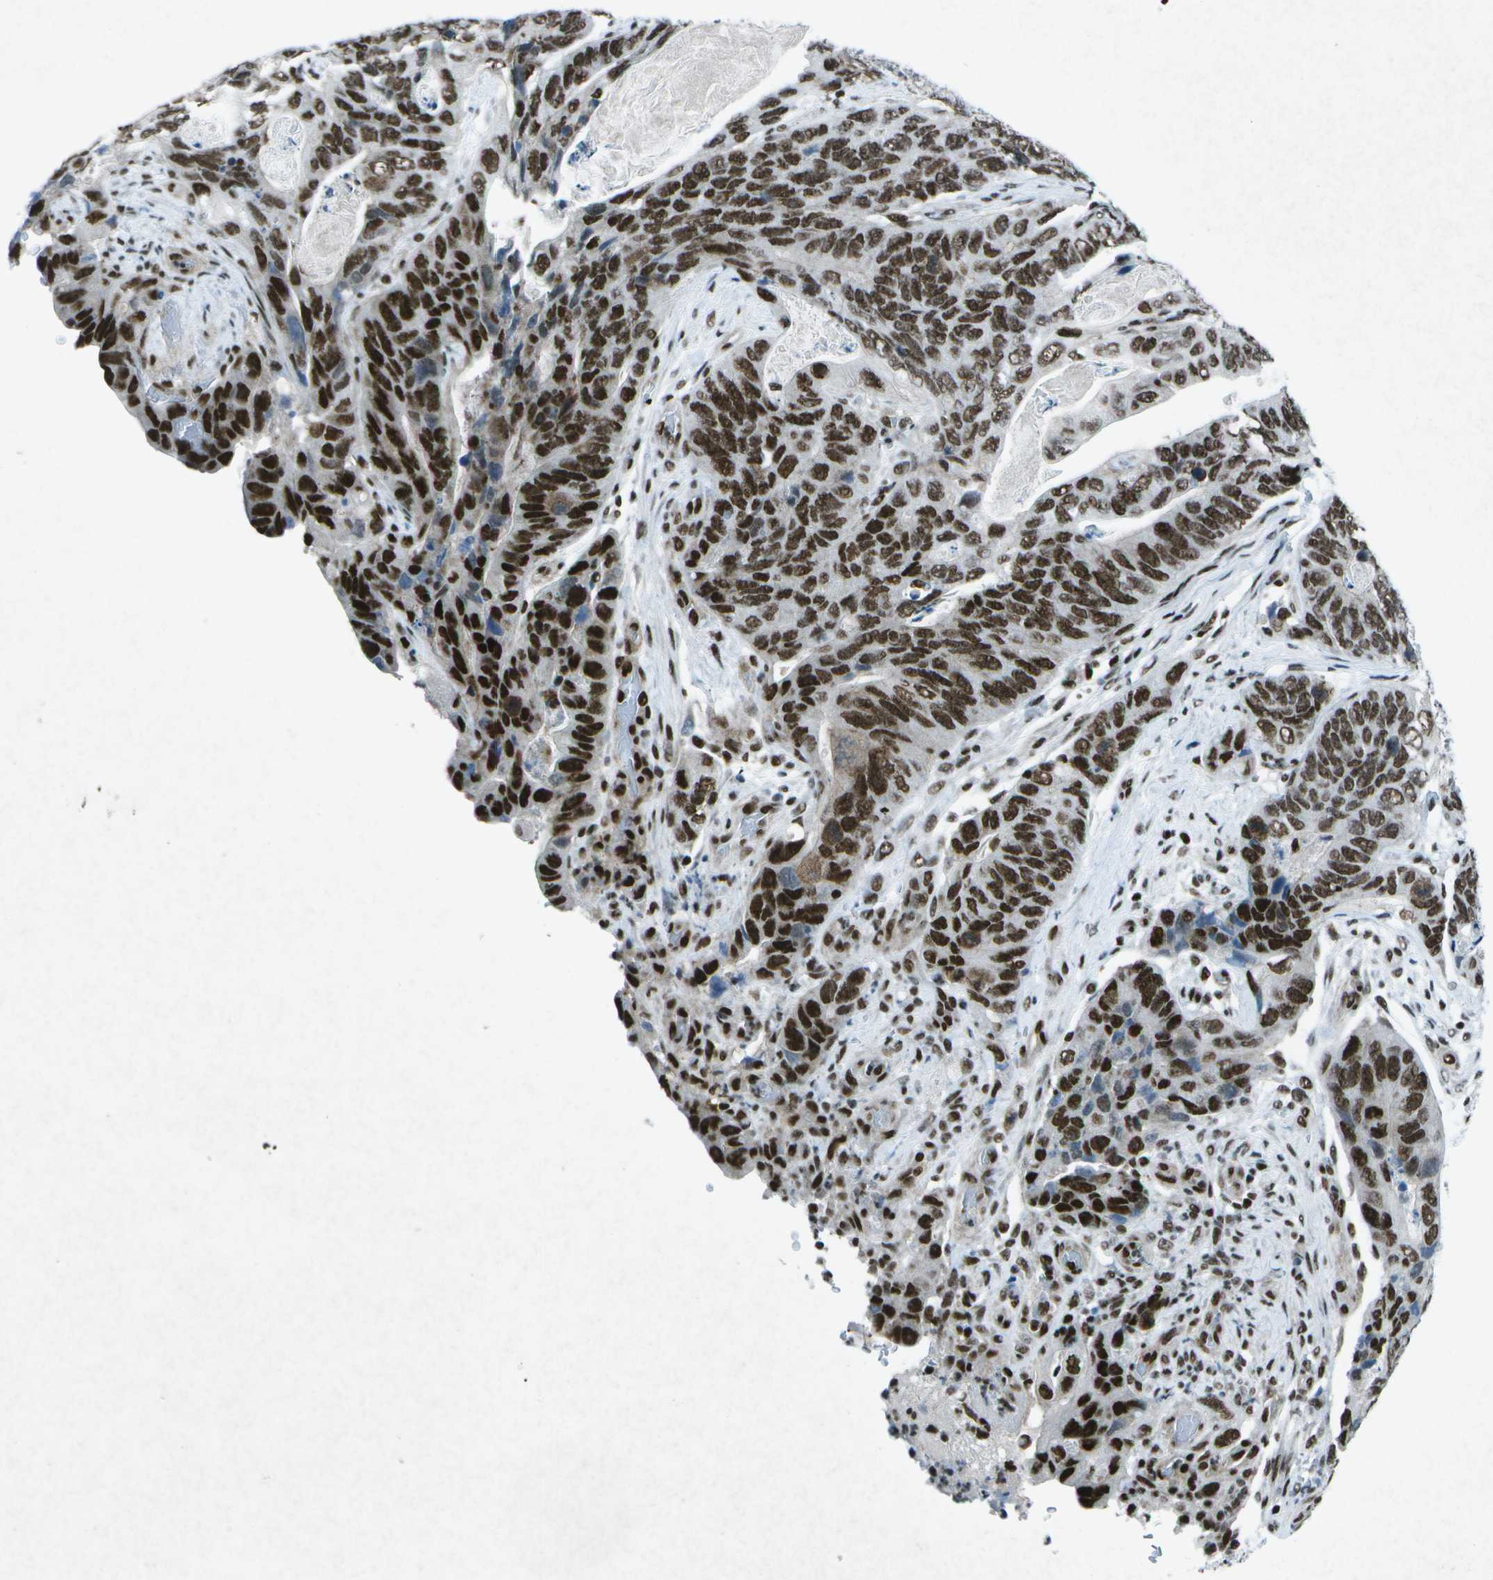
{"staining": {"intensity": "strong", "quantity": ">75%", "location": "nuclear"}, "tissue": "stomach cancer", "cell_type": "Tumor cells", "image_type": "cancer", "snomed": [{"axis": "morphology", "description": "Adenocarcinoma, NOS"}, {"axis": "topography", "description": "Stomach"}], "caption": "Stomach cancer (adenocarcinoma) stained with immunohistochemistry reveals strong nuclear positivity in approximately >75% of tumor cells. The staining was performed using DAB (3,3'-diaminobenzidine) to visualize the protein expression in brown, while the nuclei were stained in blue with hematoxylin (Magnification: 20x).", "gene": "MTA2", "patient": {"sex": "female", "age": 89}}